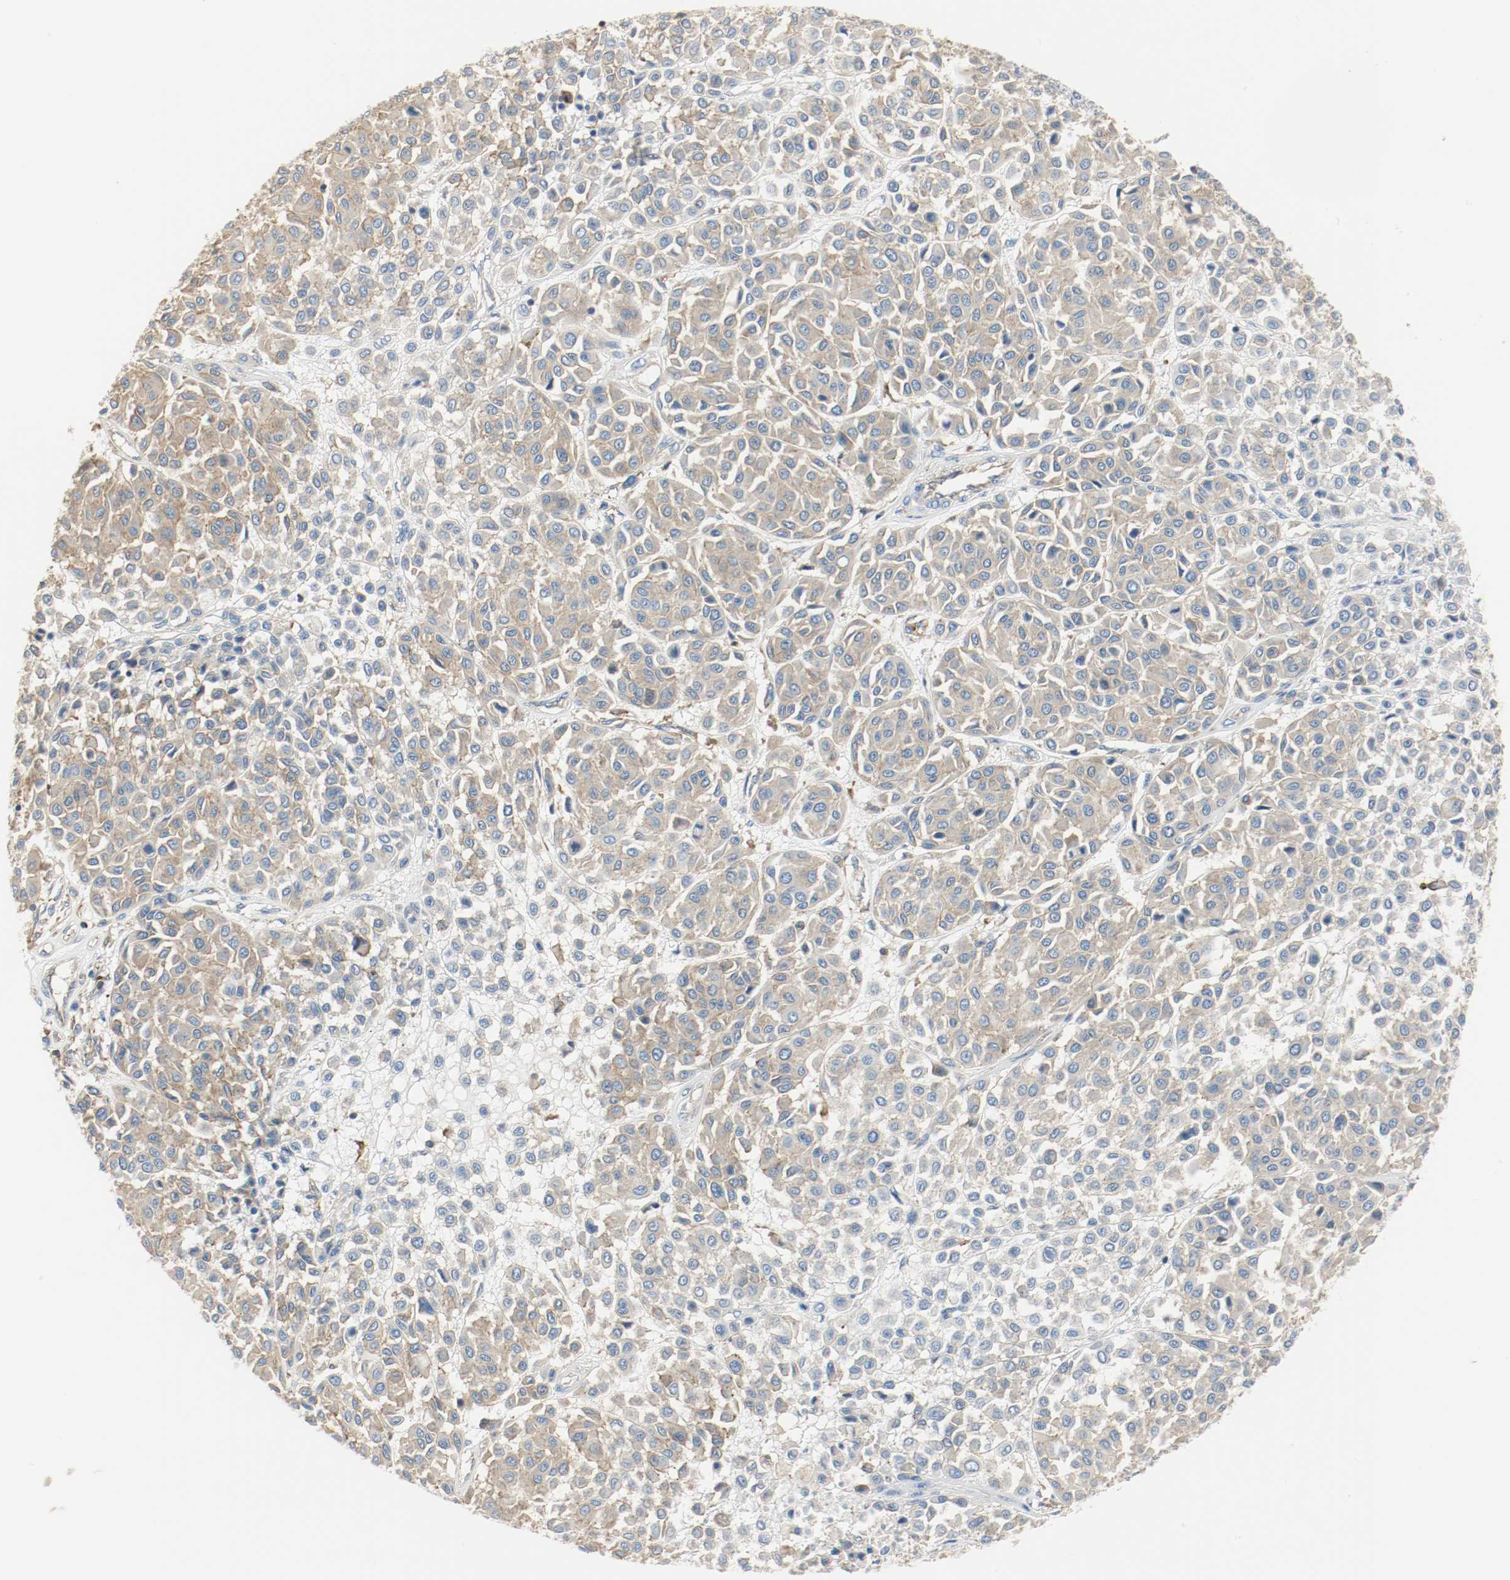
{"staining": {"intensity": "weak", "quantity": "25%-75%", "location": "cytoplasmic/membranous"}, "tissue": "melanoma", "cell_type": "Tumor cells", "image_type": "cancer", "snomed": [{"axis": "morphology", "description": "Malignant melanoma, Metastatic site"}, {"axis": "topography", "description": "Soft tissue"}], "caption": "Brown immunohistochemical staining in melanoma shows weak cytoplasmic/membranous staining in approximately 25%-75% of tumor cells.", "gene": "ARPC1B", "patient": {"sex": "male", "age": 41}}